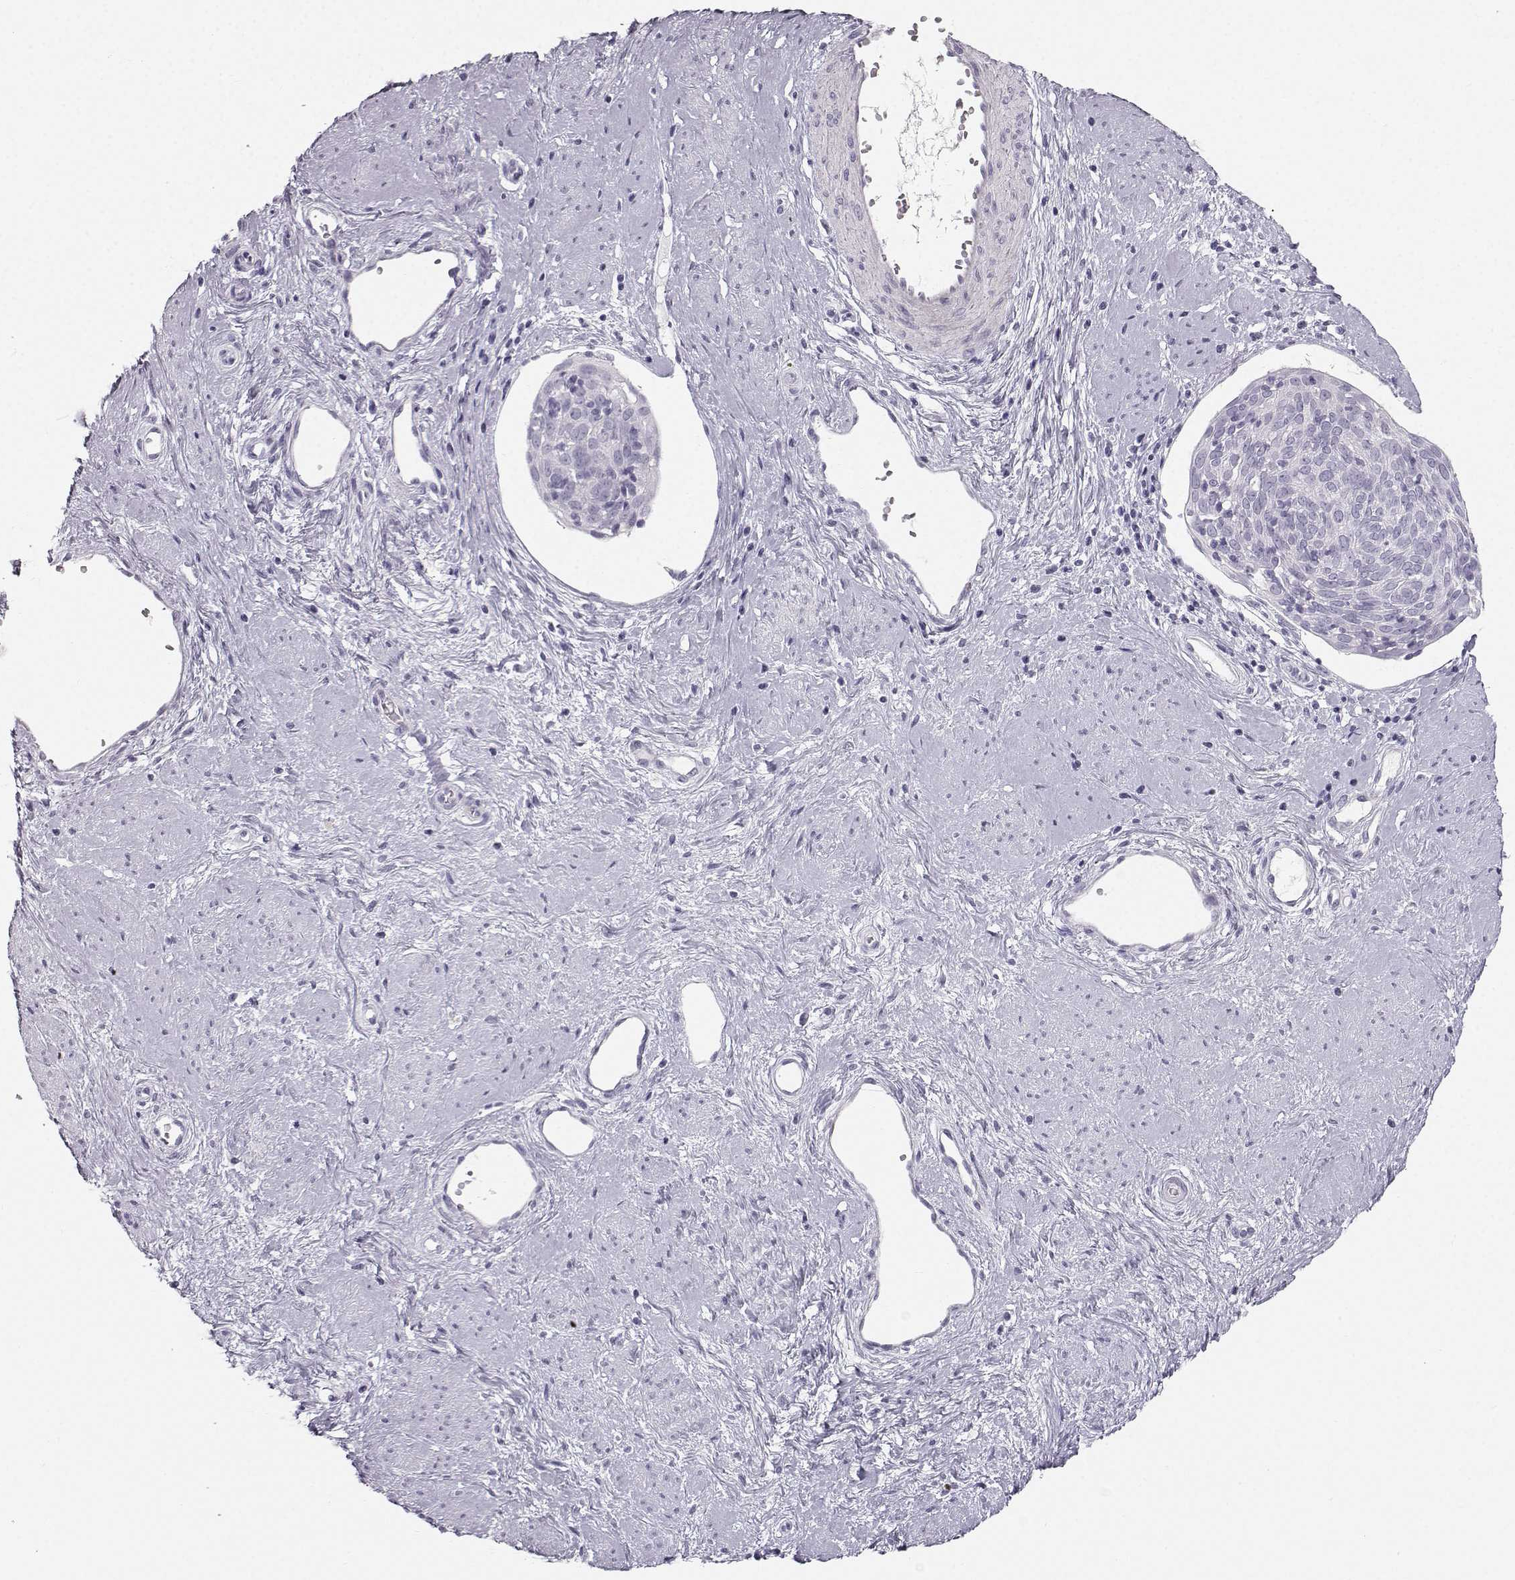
{"staining": {"intensity": "negative", "quantity": "none", "location": "none"}, "tissue": "cervical cancer", "cell_type": "Tumor cells", "image_type": "cancer", "snomed": [{"axis": "morphology", "description": "Squamous cell carcinoma, NOS"}, {"axis": "topography", "description": "Cervix"}], "caption": "High power microscopy photomicrograph of an immunohistochemistry (IHC) micrograph of cervical squamous cell carcinoma, revealing no significant expression in tumor cells.", "gene": "CASR", "patient": {"sex": "female", "age": 39}}